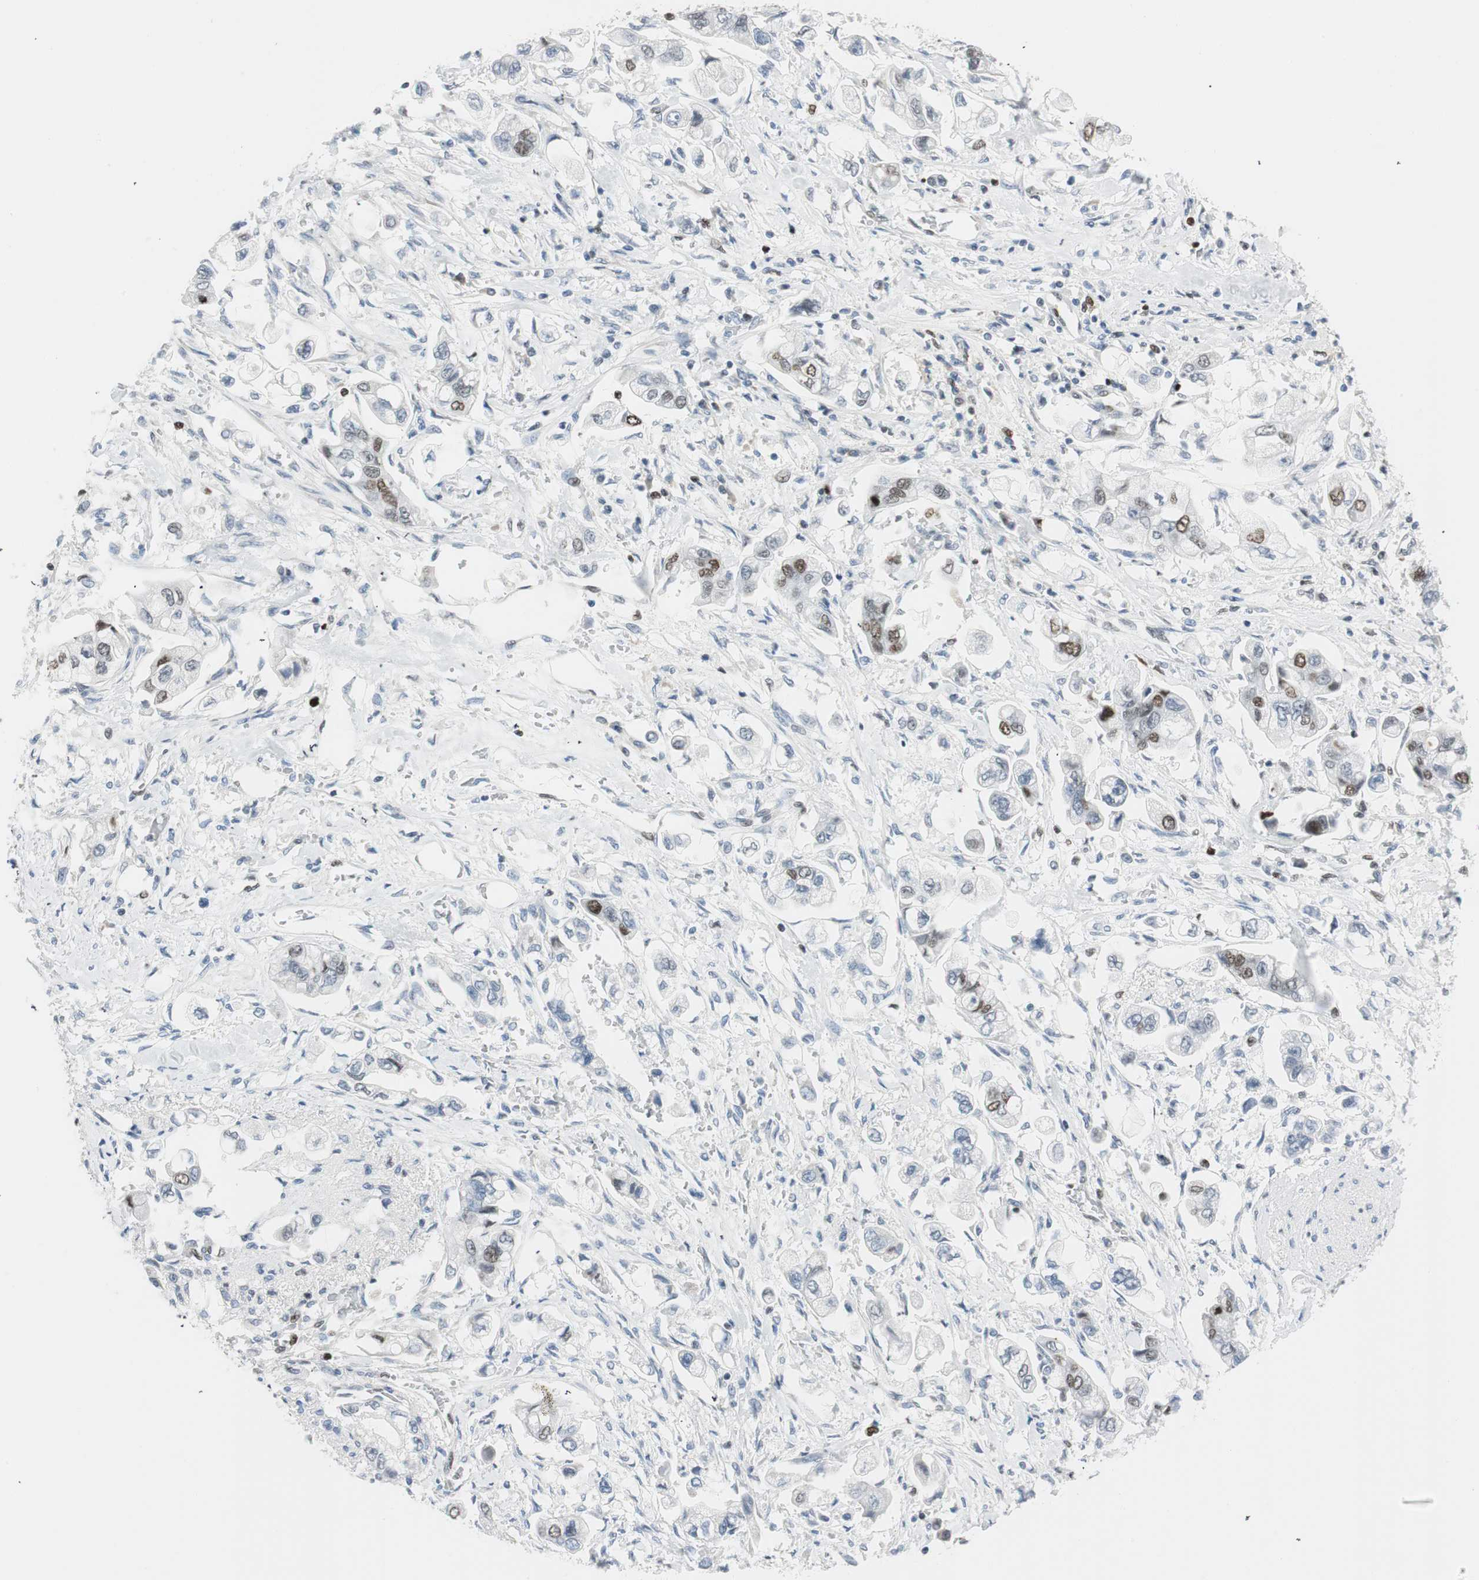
{"staining": {"intensity": "weak", "quantity": "25%-75%", "location": "nuclear"}, "tissue": "stomach cancer", "cell_type": "Tumor cells", "image_type": "cancer", "snomed": [{"axis": "morphology", "description": "Adenocarcinoma, NOS"}, {"axis": "topography", "description": "Stomach"}], "caption": "Stomach cancer (adenocarcinoma) stained for a protein reveals weak nuclear positivity in tumor cells. (brown staining indicates protein expression, while blue staining denotes nuclei).", "gene": "EZH2", "patient": {"sex": "male", "age": 62}}